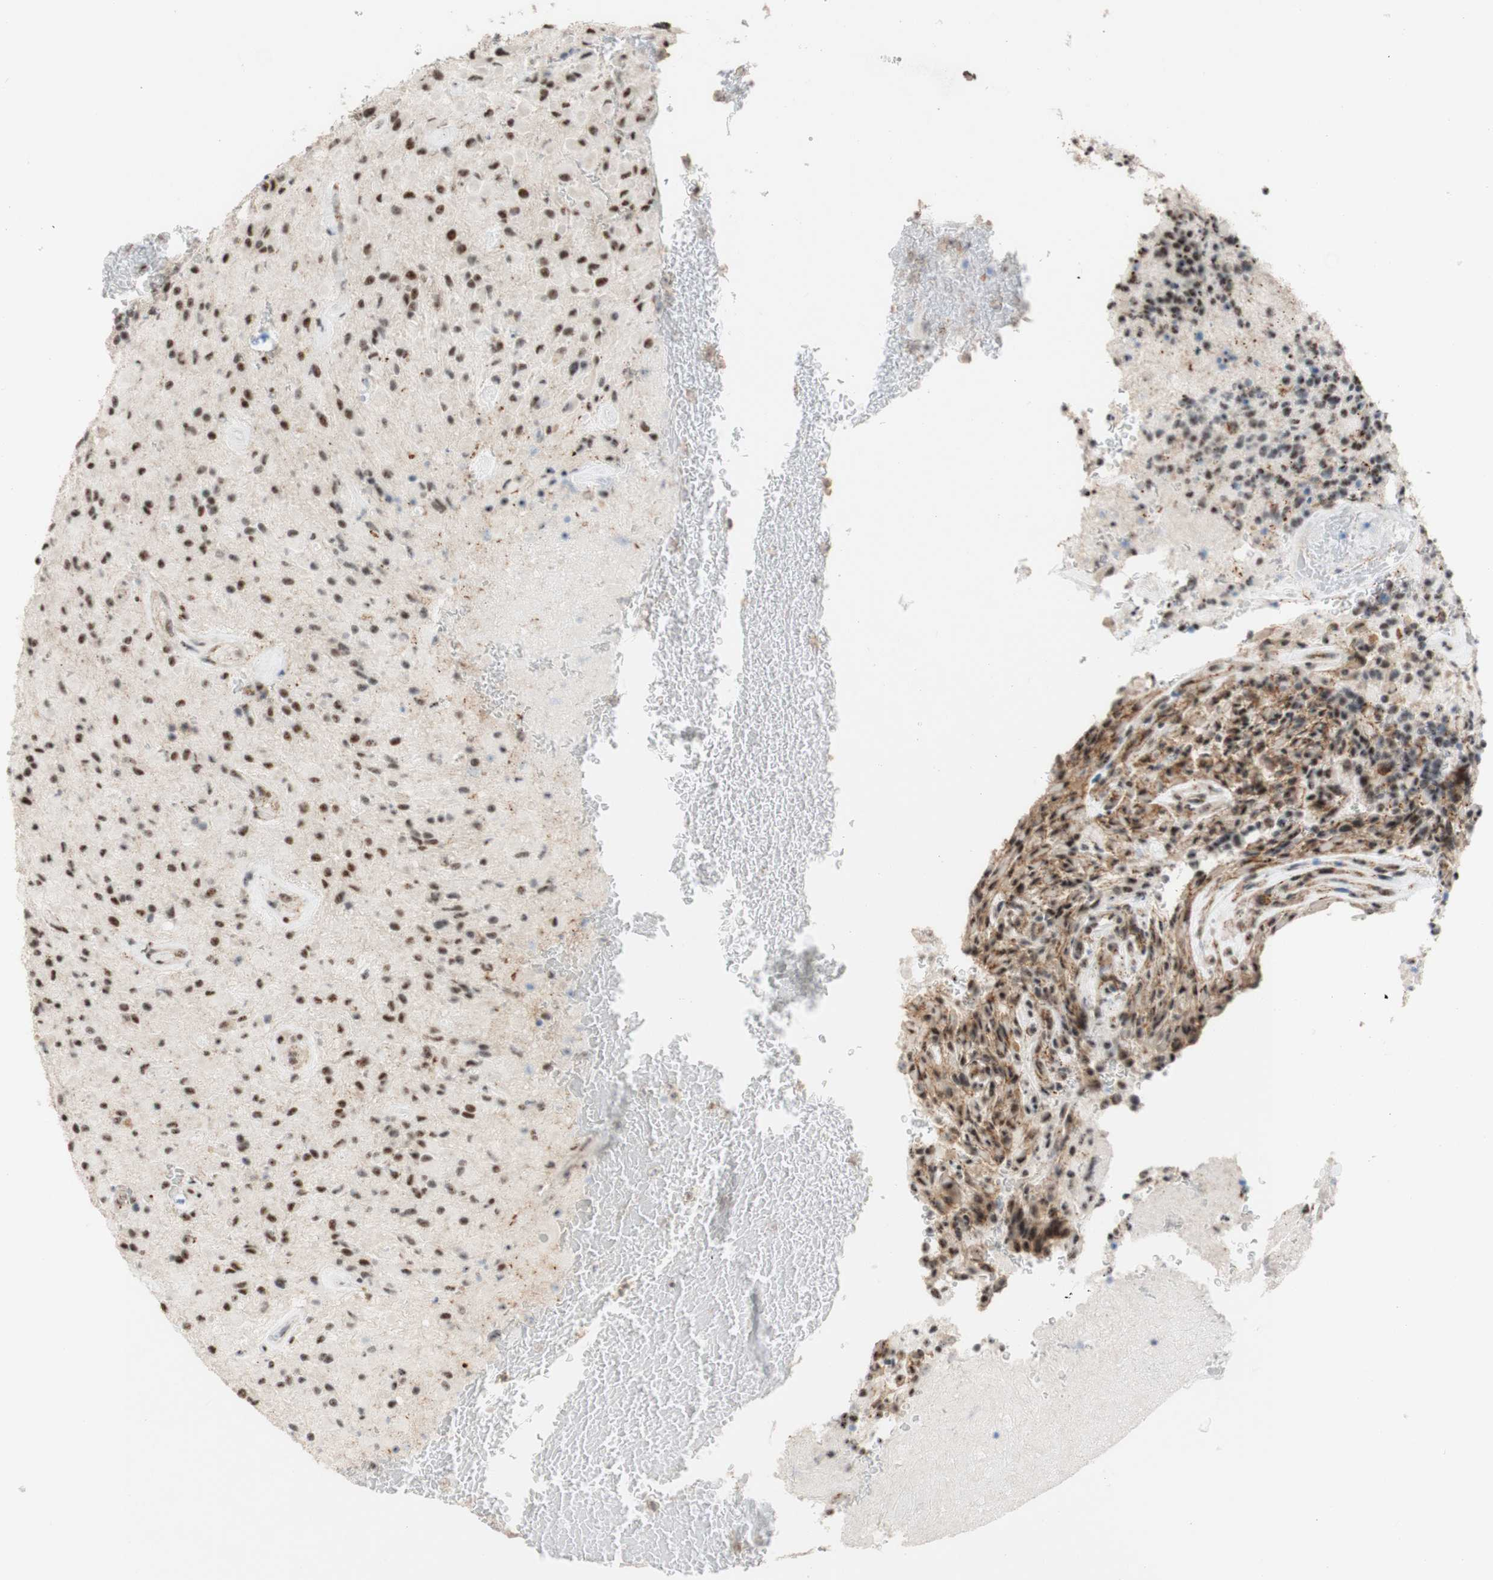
{"staining": {"intensity": "strong", "quantity": "<25%", "location": "nuclear"}, "tissue": "glioma", "cell_type": "Tumor cells", "image_type": "cancer", "snomed": [{"axis": "morphology", "description": "Glioma, malignant, High grade"}, {"axis": "topography", "description": "Brain"}], "caption": "Protein expression analysis of malignant glioma (high-grade) reveals strong nuclear staining in about <25% of tumor cells.", "gene": "SAP18", "patient": {"sex": "male", "age": 71}}